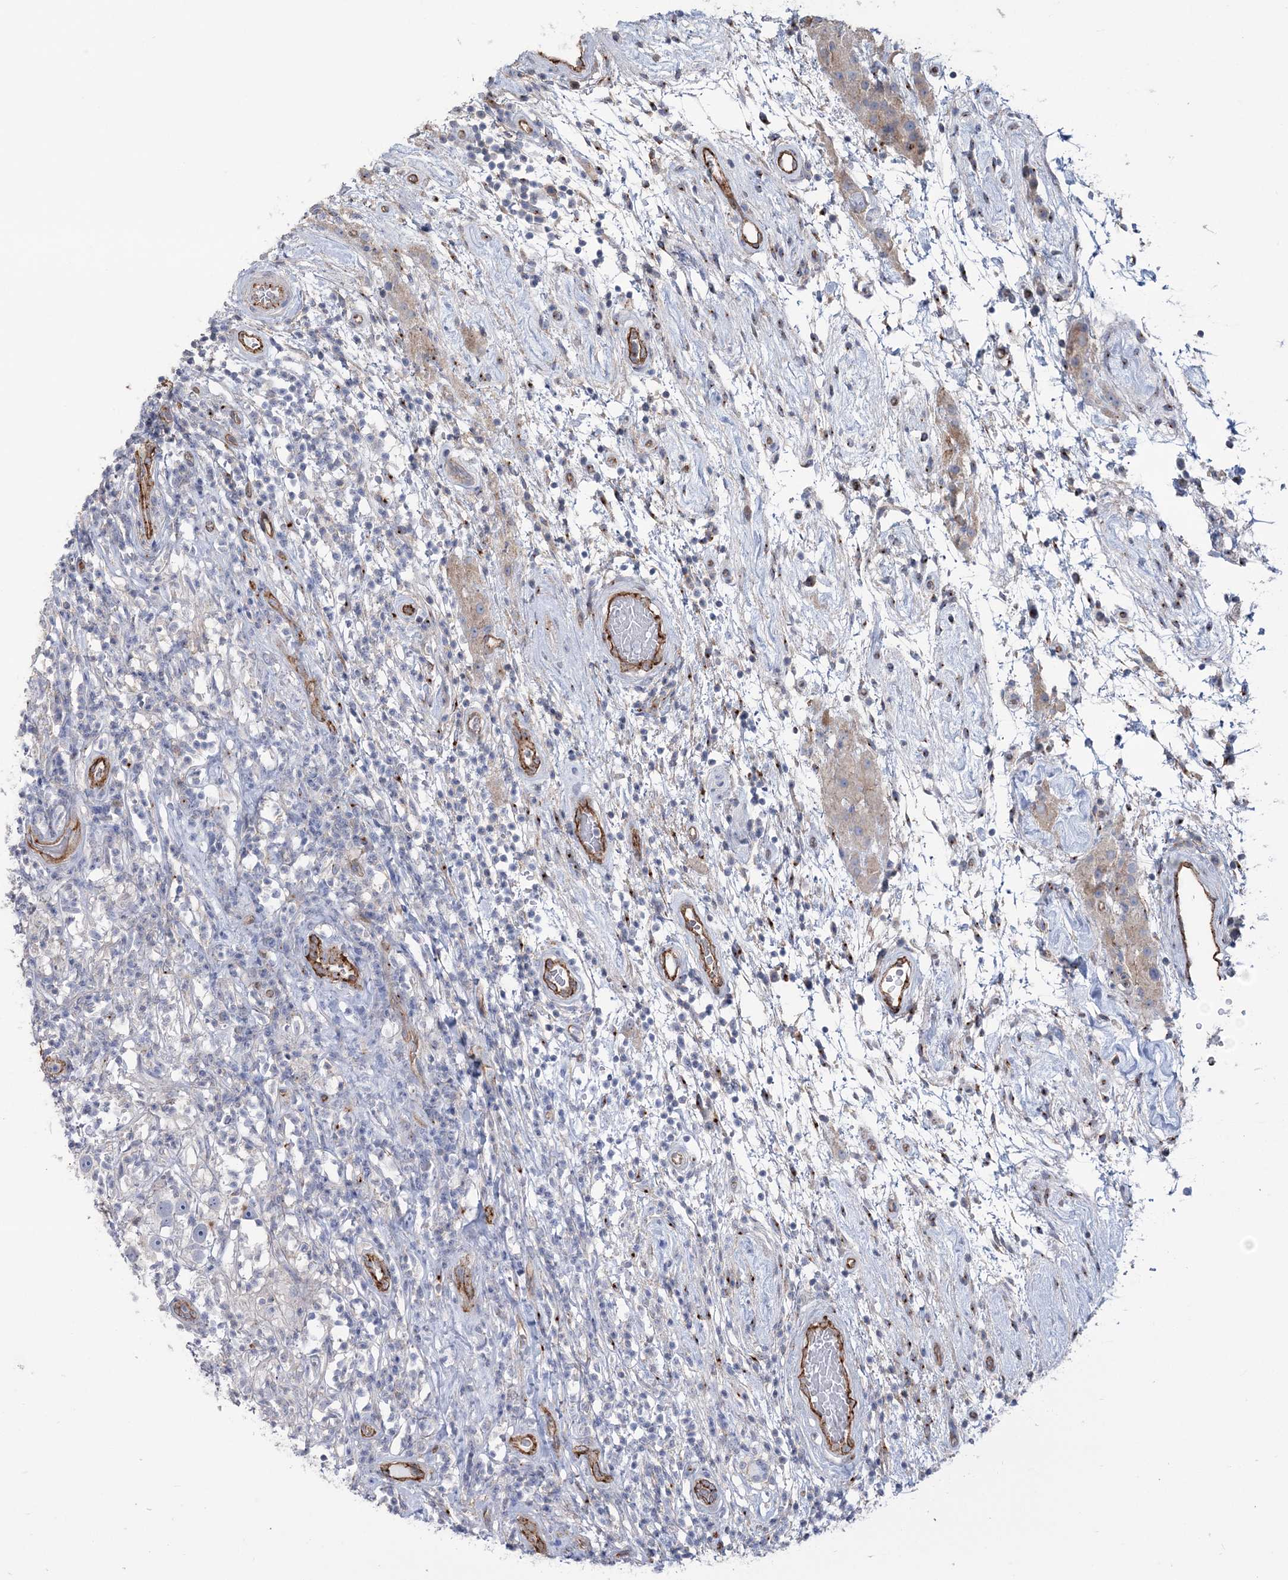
{"staining": {"intensity": "negative", "quantity": "none", "location": "none"}, "tissue": "testis cancer", "cell_type": "Tumor cells", "image_type": "cancer", "snomed": [{"axis": "morphology", "description": "Seminoma, NOS"}, {"axis": "topography", "description": "Testis"}], "caption": "A photomicrograph of human testis cancer (seminoma) is negative for staining in tumor cells.", "gene": "RAB11FIP5", "patient": {"sex": "male", "age": 49}}